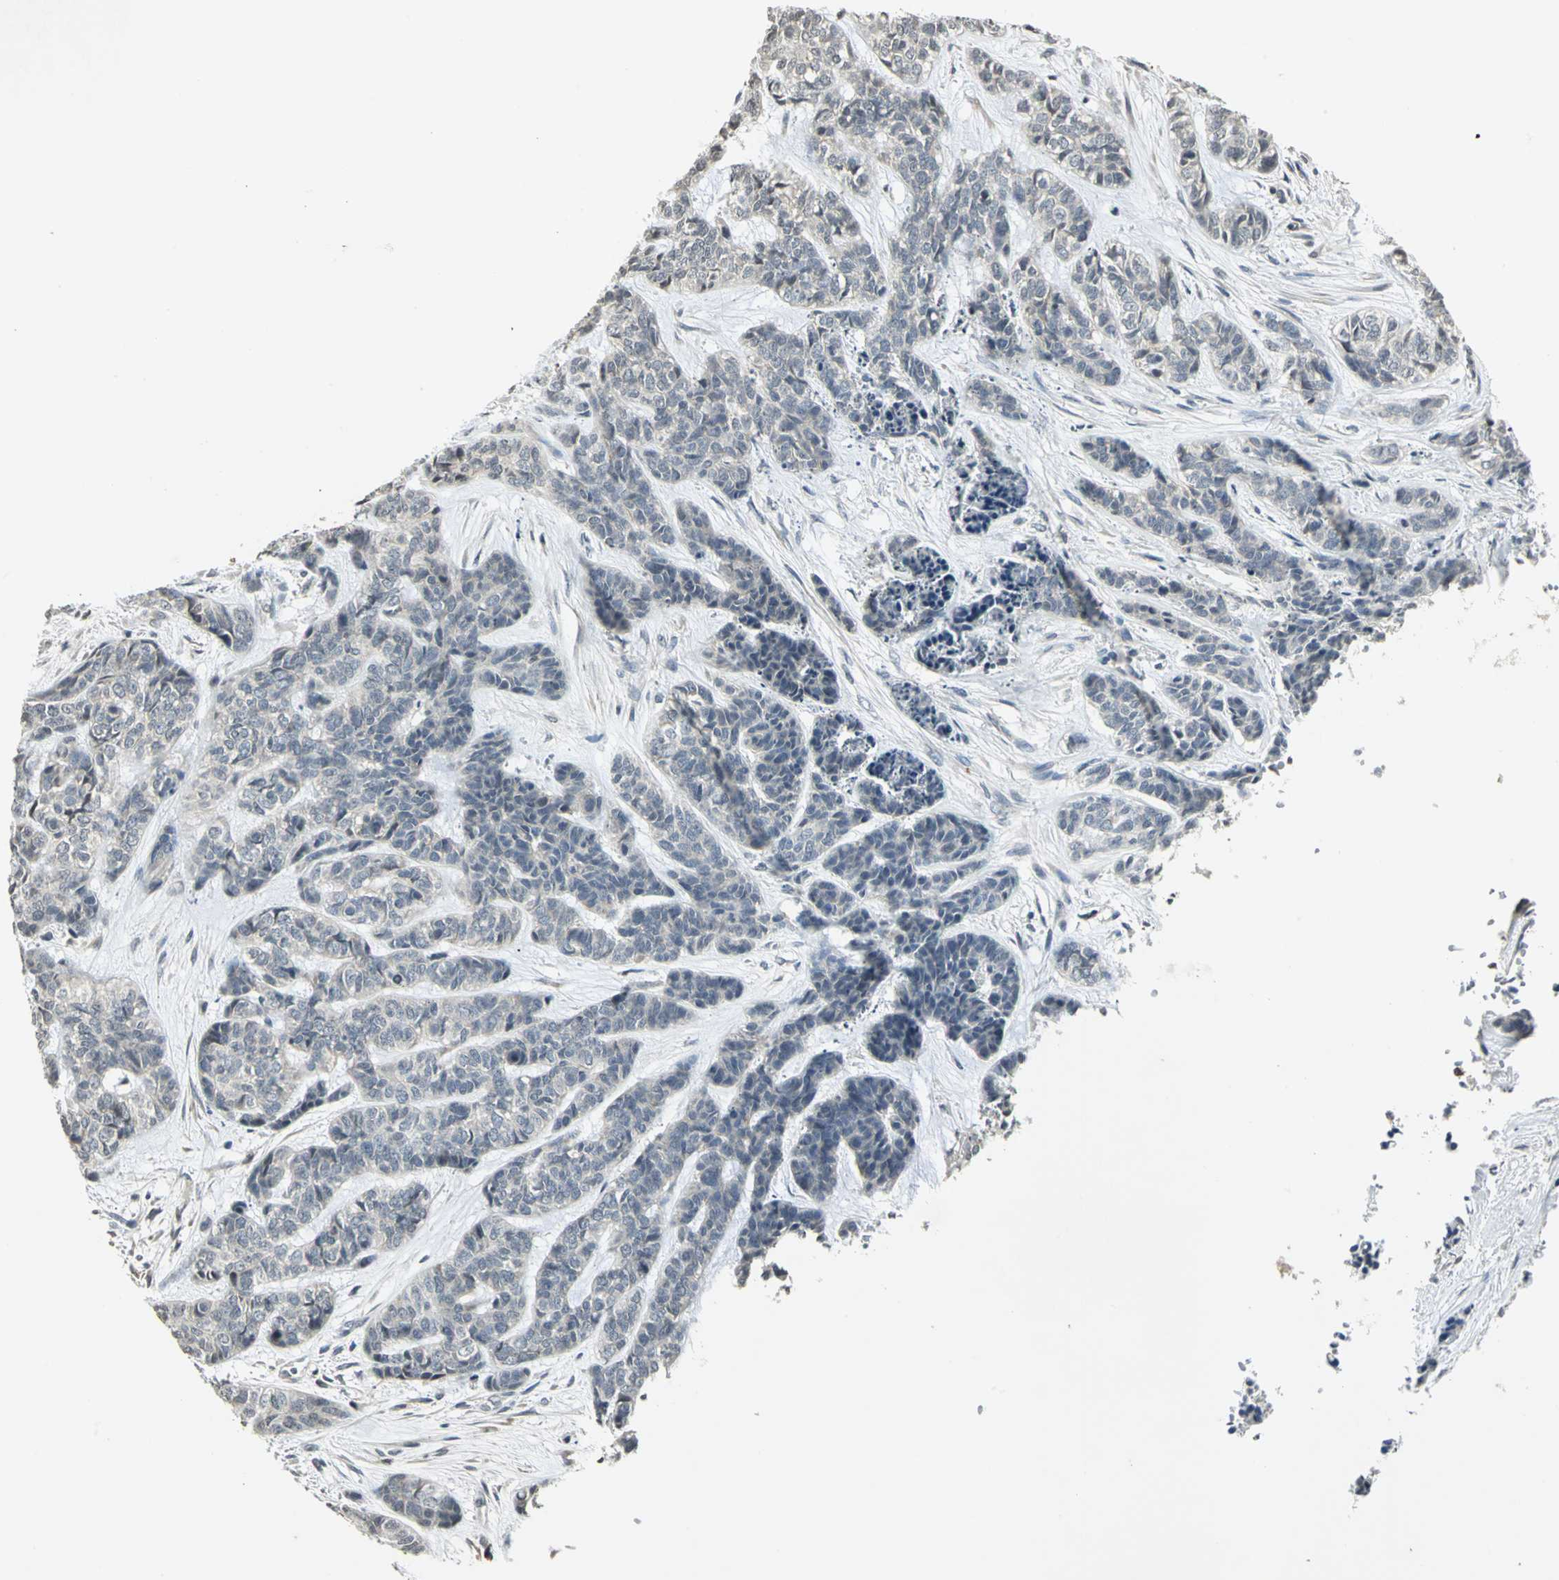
{"staining": {"intensity": "negative", "quantity": "none", "location": "none"}, "tissue": "skin cancer", "cell_type": "Tumor cells", "image_type": "cancer", "snomed": [{"axis": "morphology", "description": "Basal cell carcinoma"}, {"axis": "topography", "description": "Skin"}], "caption": "Tumor cells show no significant staining in skin basal cell carcinoma.", "gene": "IL16", "patient": {"sex": "female", "age": 64}}